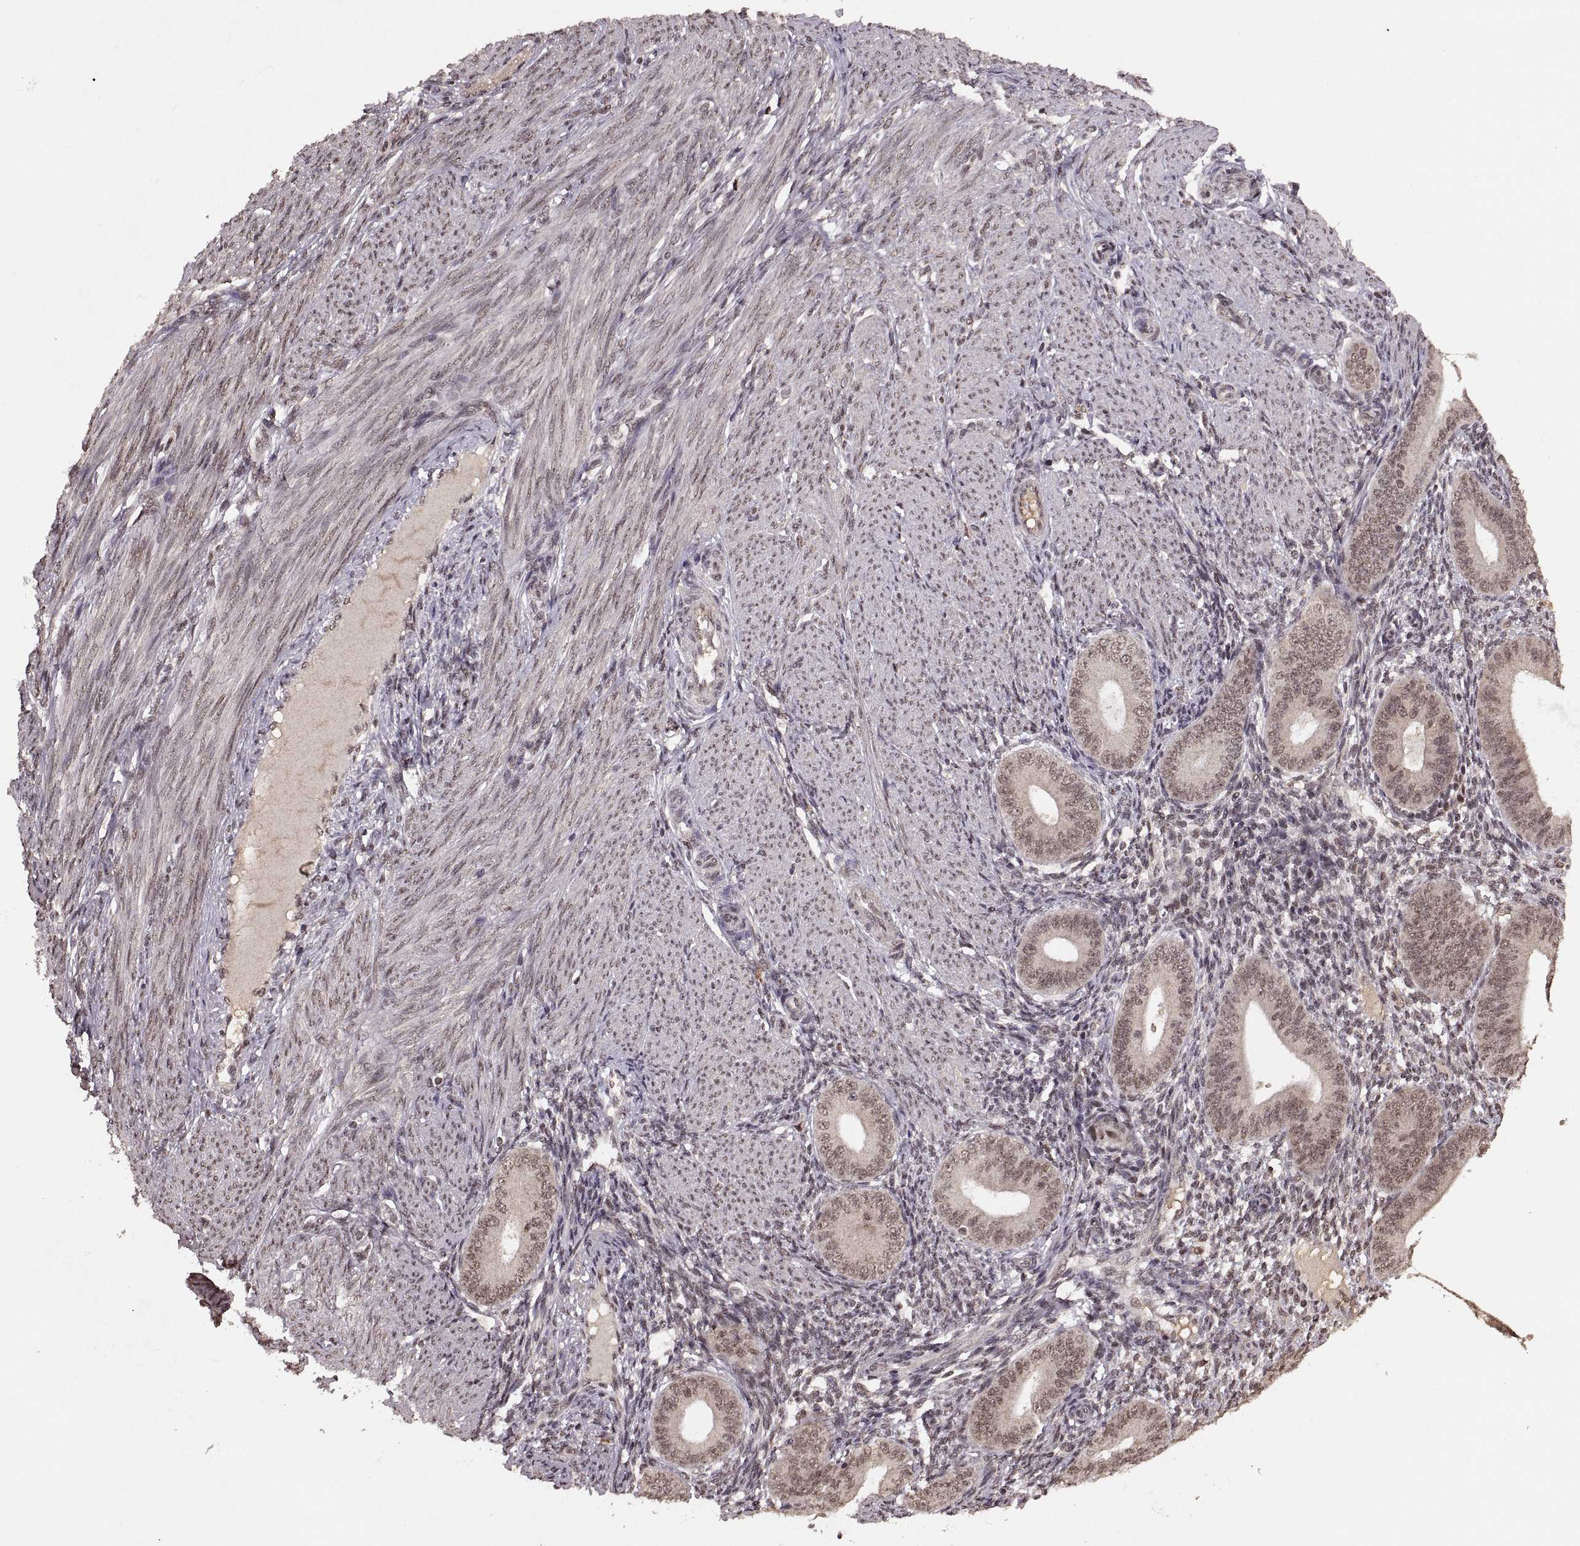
{"staining": {"intensity": "negative", "quantity": "none", "location": "none"}, "tissue": "endometrium", "cell_type": "Cells in endometrial stroma", "image_type": "normal", "snomed": [{"axis": "morphology", "description": "Normal tissue, NOS"}, {"axis": "topography", "description": "Endometrium"}], "caption": "IHC photomicrograph of normal endometrium stained for a protein (brown), which shows no staining in cells in endometrial stroma.", "gene": "RFT1", "patient": {"sex": "female", "age": 39}}